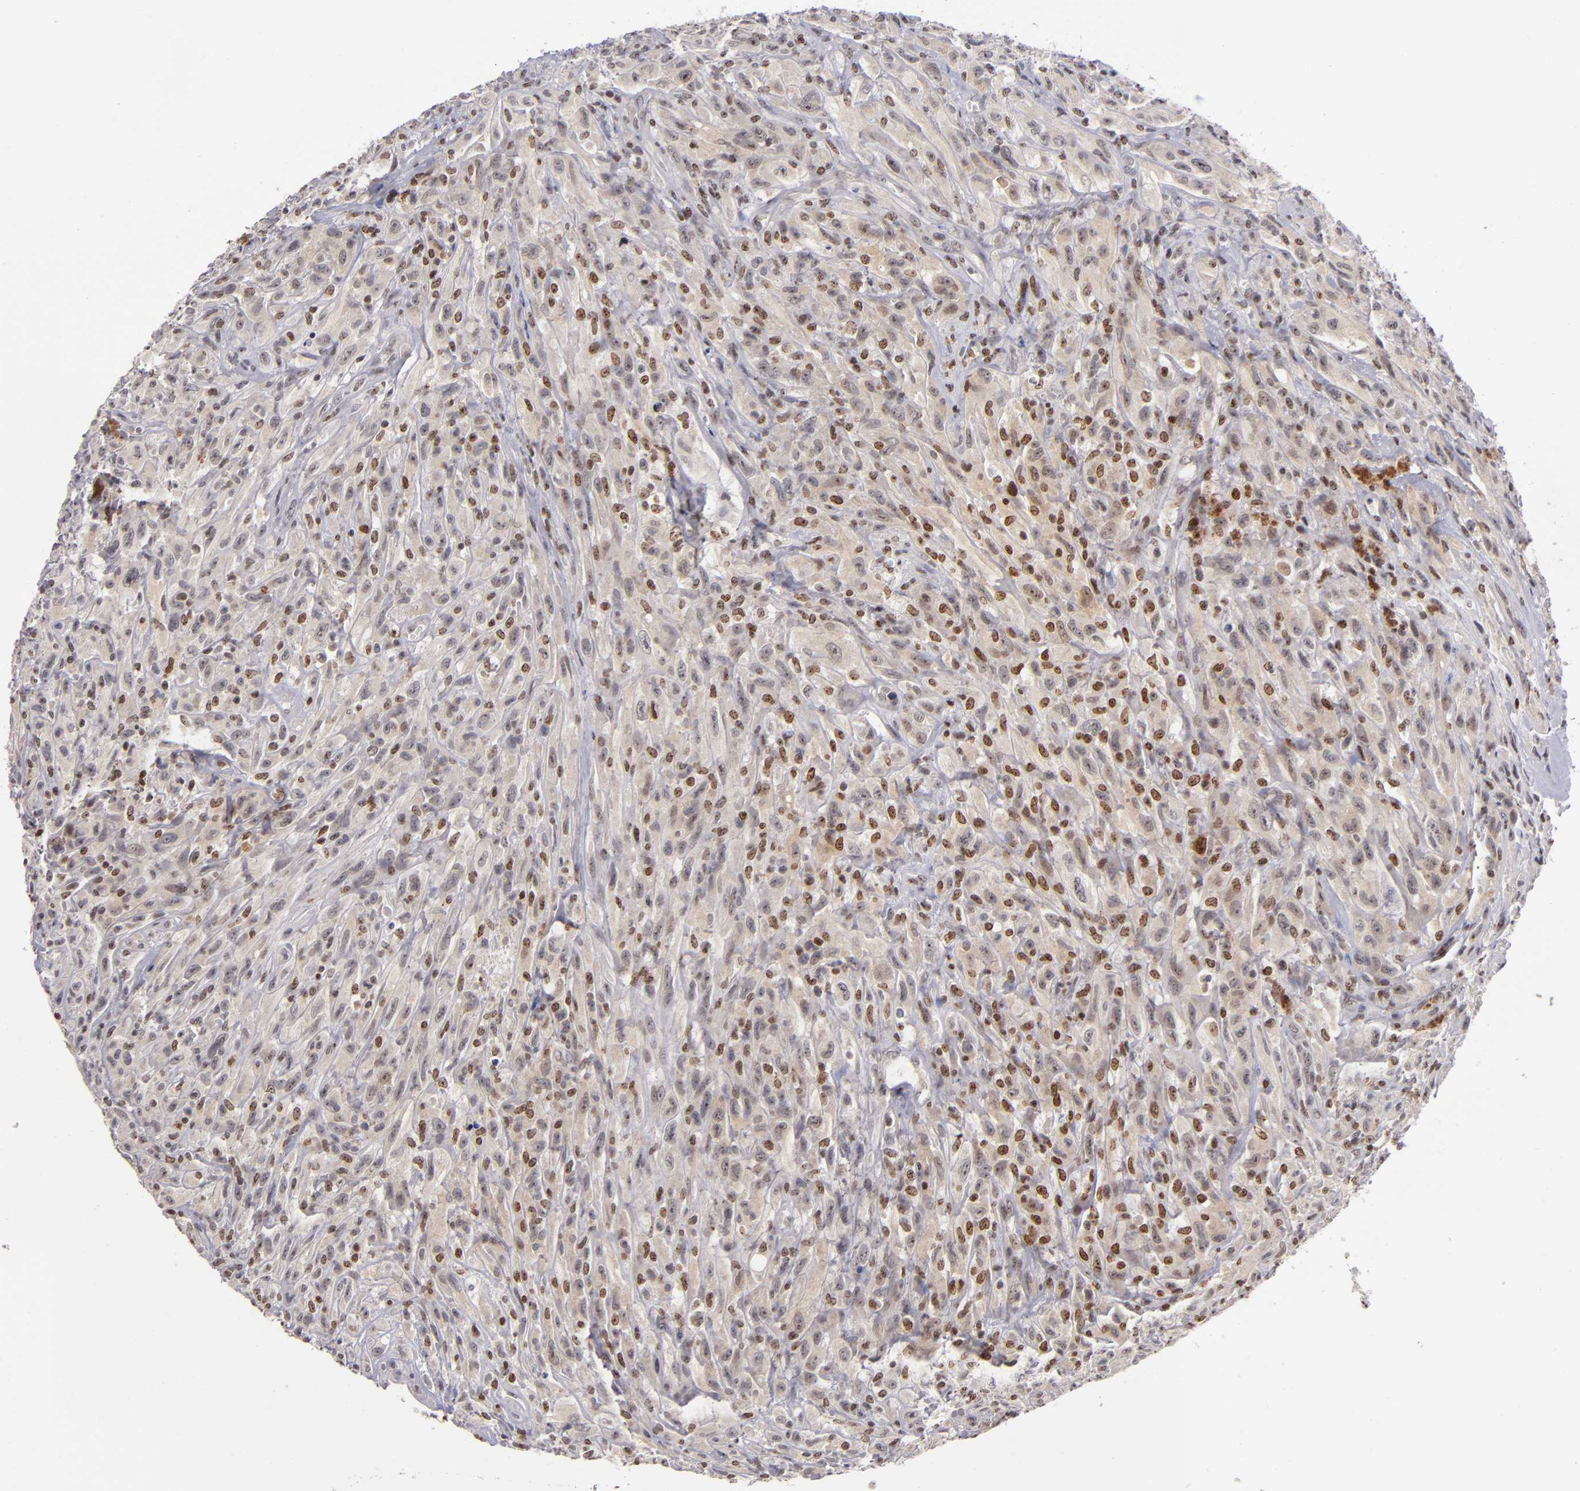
{"staining": {"intensity": "moderate", "quantity": "25%-75%", "location": "nuclear"}, "tissue": "glioma", "cell_type": "Tumor cells", "image_type": "cancer", "snomed": [{"axis": "morphology", "description": "Glioma, malignant, High grade"}, {"axis": "topography", "description": "Brain"}], "caption": "Glioma stained for a protein shows moderate nuclear positivity in tumor cells. (DAB = brown stain, brightfield microscopy at high magnification).", "gene": "PCNX4", "patient": {"sex": "male", "age": 48}}